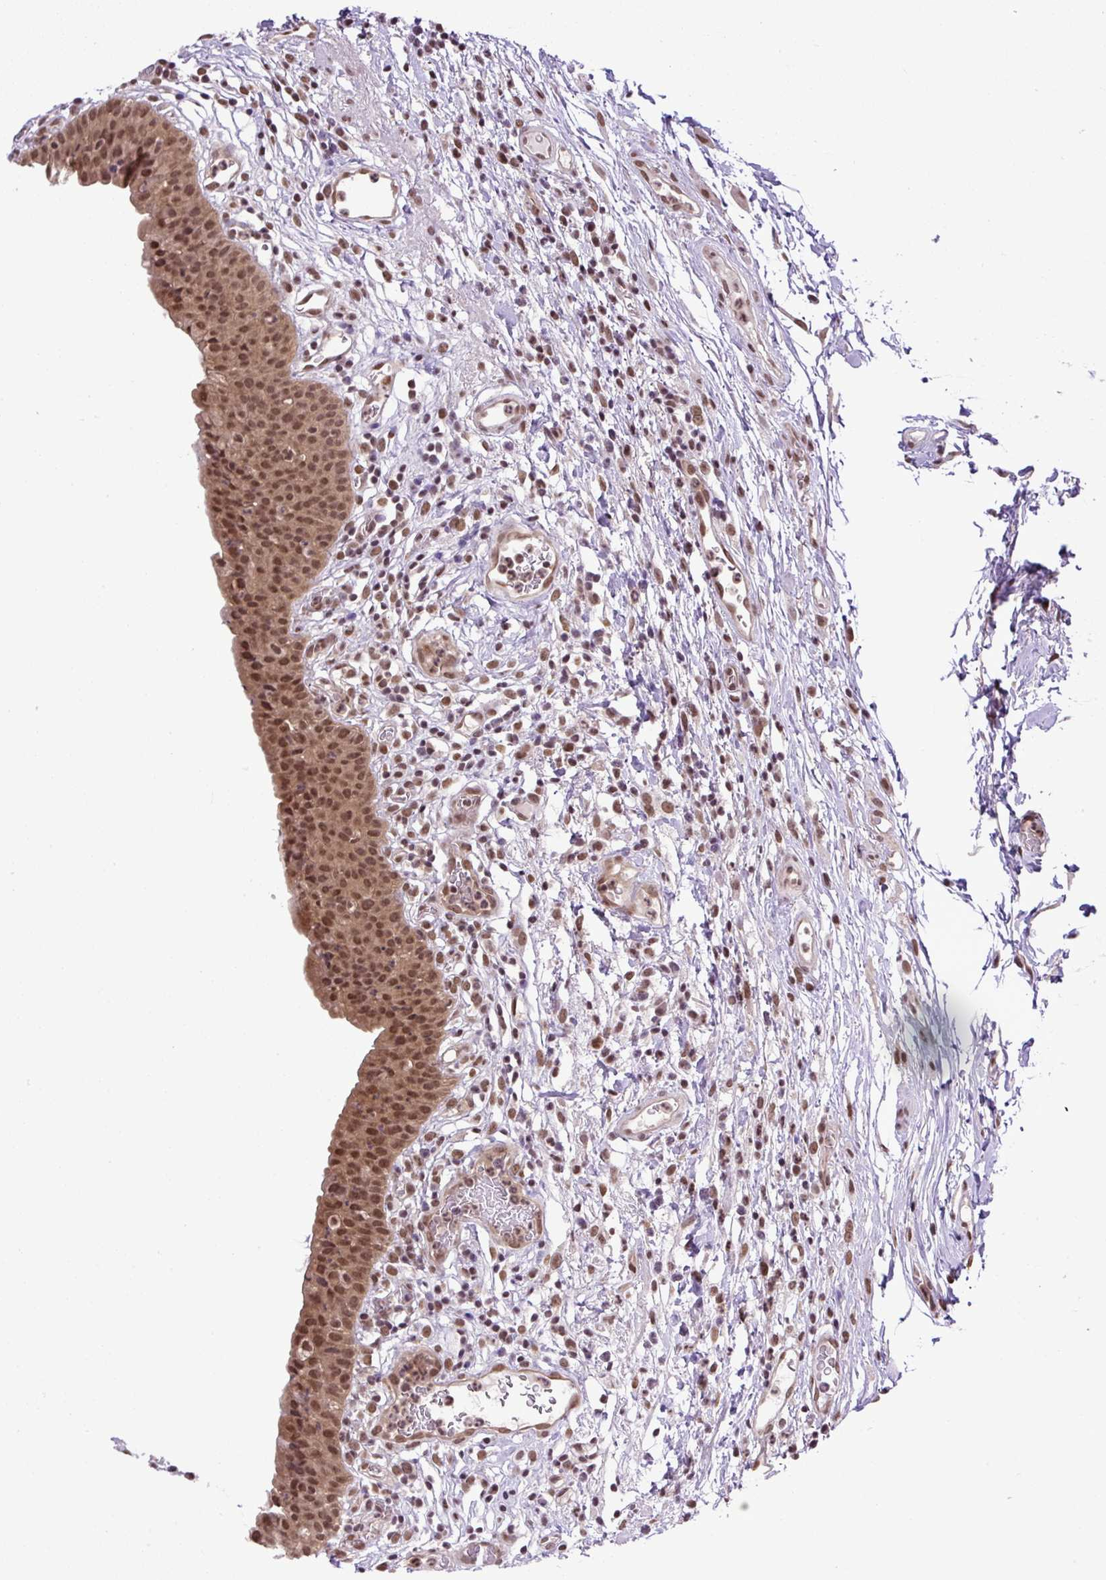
{"staining": {"intensity": "moderate", "quantity": ">75%", "location": "cytoplasmic/membranous,nuclear"}, "tissue": "urinary bladder", "cell_type": "Urothelial cells", "image_type": "normal", "snomed": [{"axis": "morphology", "description": "Normal tissue, NOS"}, {"axis": "morphology", "description": "Inflammation, NOS"}, {"axis": "topography", "description": "Urinary bladder"}], "caption": "Human urinary bladder stained for a protein (brown) reveals moderate cytoplasmic/membranous,nuclear positive staining in about >75% of urothelial cells.", "gene": "SGTA", "patient": {"sex": "male", "age": 57}}